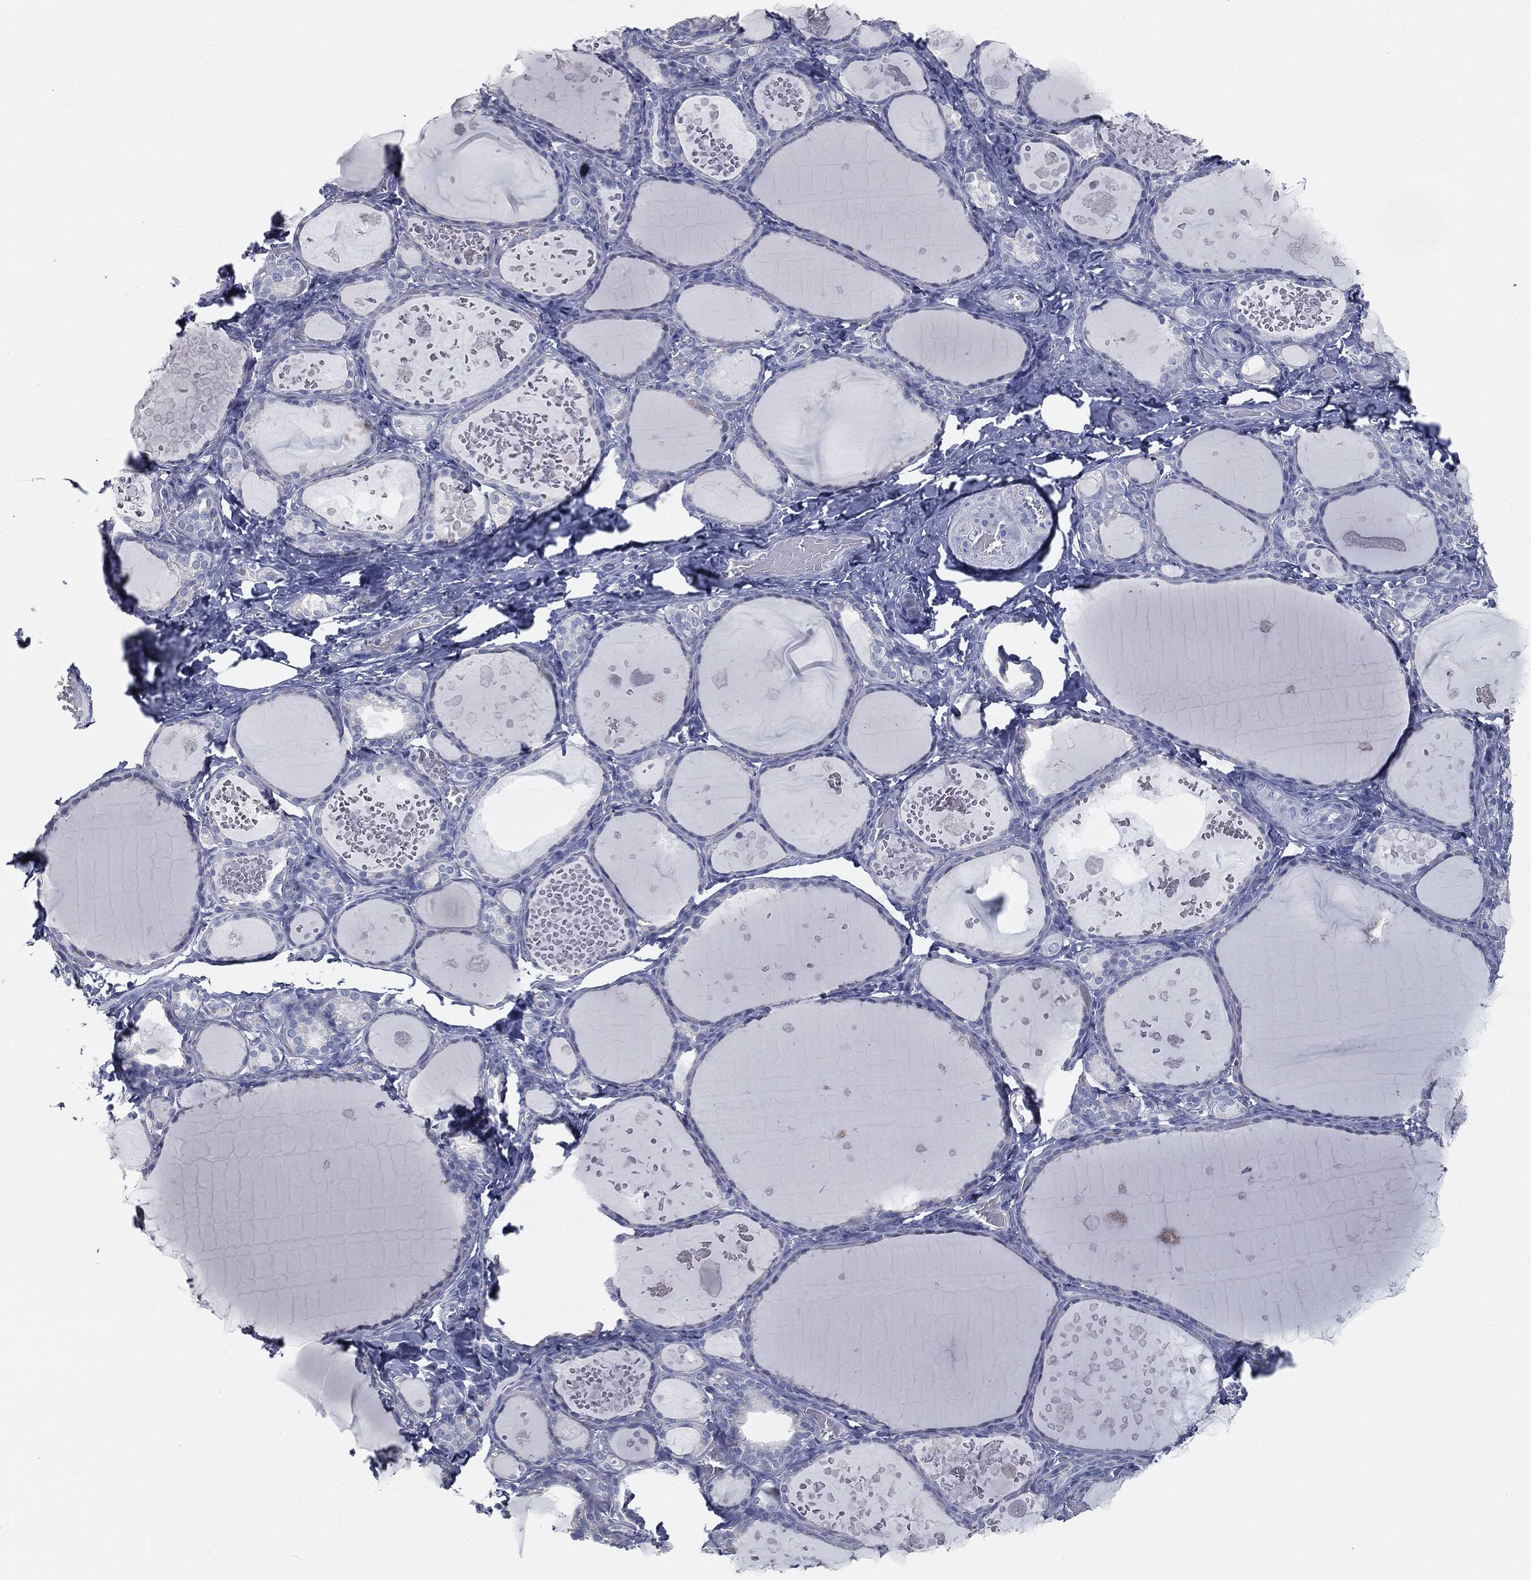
{"staining": {"intensity": "negative", "quantity": "none", "location": "none"}, "tissue": "thyroid gland", "cell_type": "Glandular cells", "image_type": "normal", "snomed": [{"axis": "morphology", "description": "Normal tissue, NOS"}, {"axis": "topography", "description": "Thyroid gland"}], "caption": "DAB (3,3'-diaminobenzidine) immunohistochemical staining of unremarkable human thyroid gland demonstrates no significant staining in glandular cells. The staining is performed using DAB (3,3'-diaminobenzidine) brown chromogen with nuclei counter-stained in using hematoxylin.", "gene": "CAV3", "patient": {"sex": "female", "age": 56}}